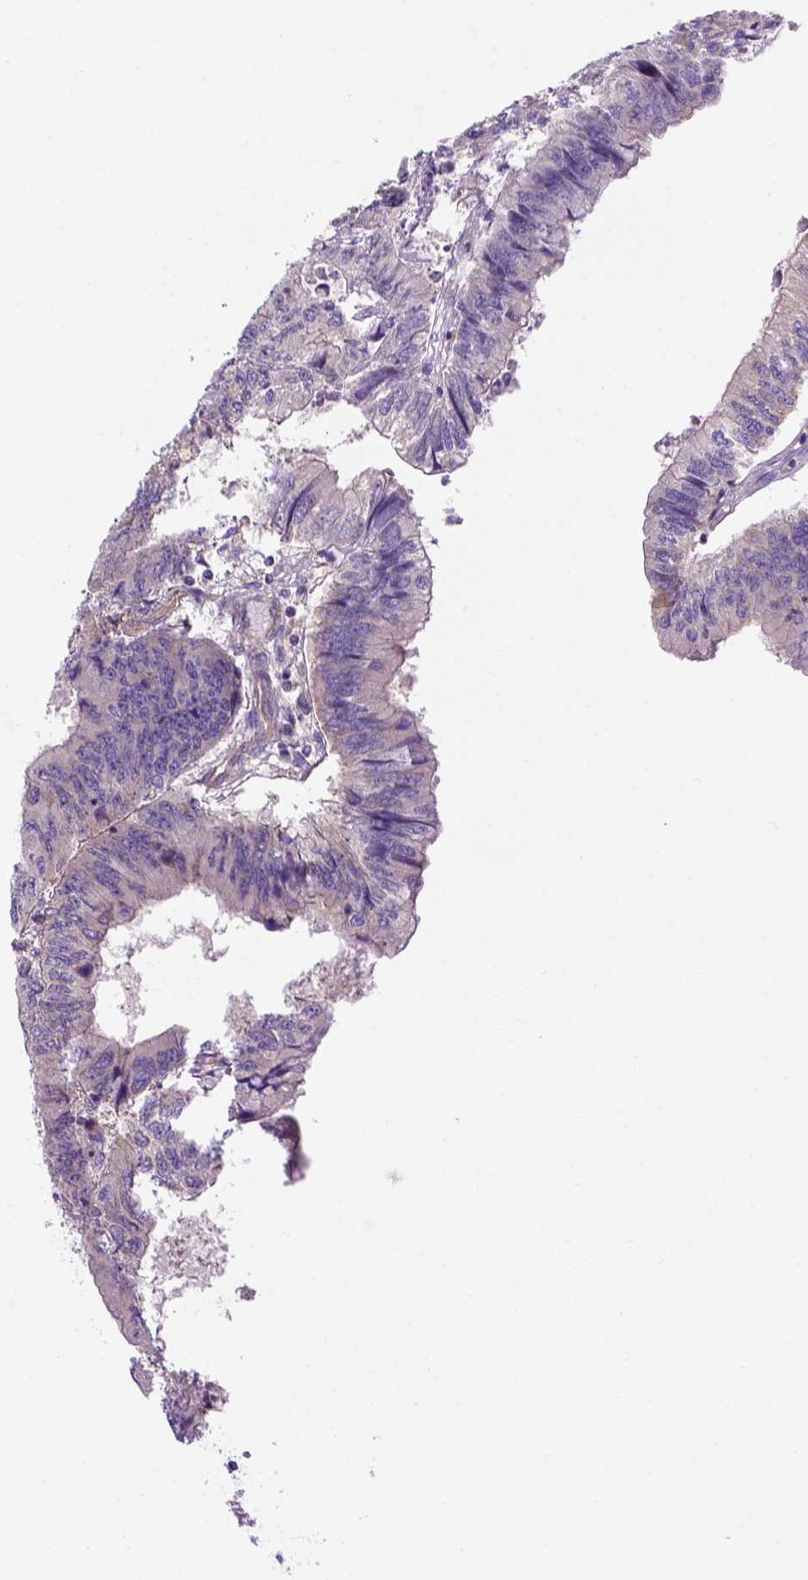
{"staining": {"intensity": "negative", "quantity": "none", "location": "none"}, "tissue": "colorectal cancer", "cell_type": "Tumor cells", "image_type": "cancer", "snomed": [{"axis": "morphology", "description": "Adenocarcinoma, NOS"}, {"axis": "topography", "description": "Colon"}], "caption": "This micrograph is of colorectal adenocarcinoma stained with immunohistochemistry (IHC) to label a protein in brown with the nuclei are counter-stained blue. There is no staining in tumor cells. Nuclei are stained in blue.", "gene": "CASKIN2", "patient": {"sex": "male", "age": 53}}